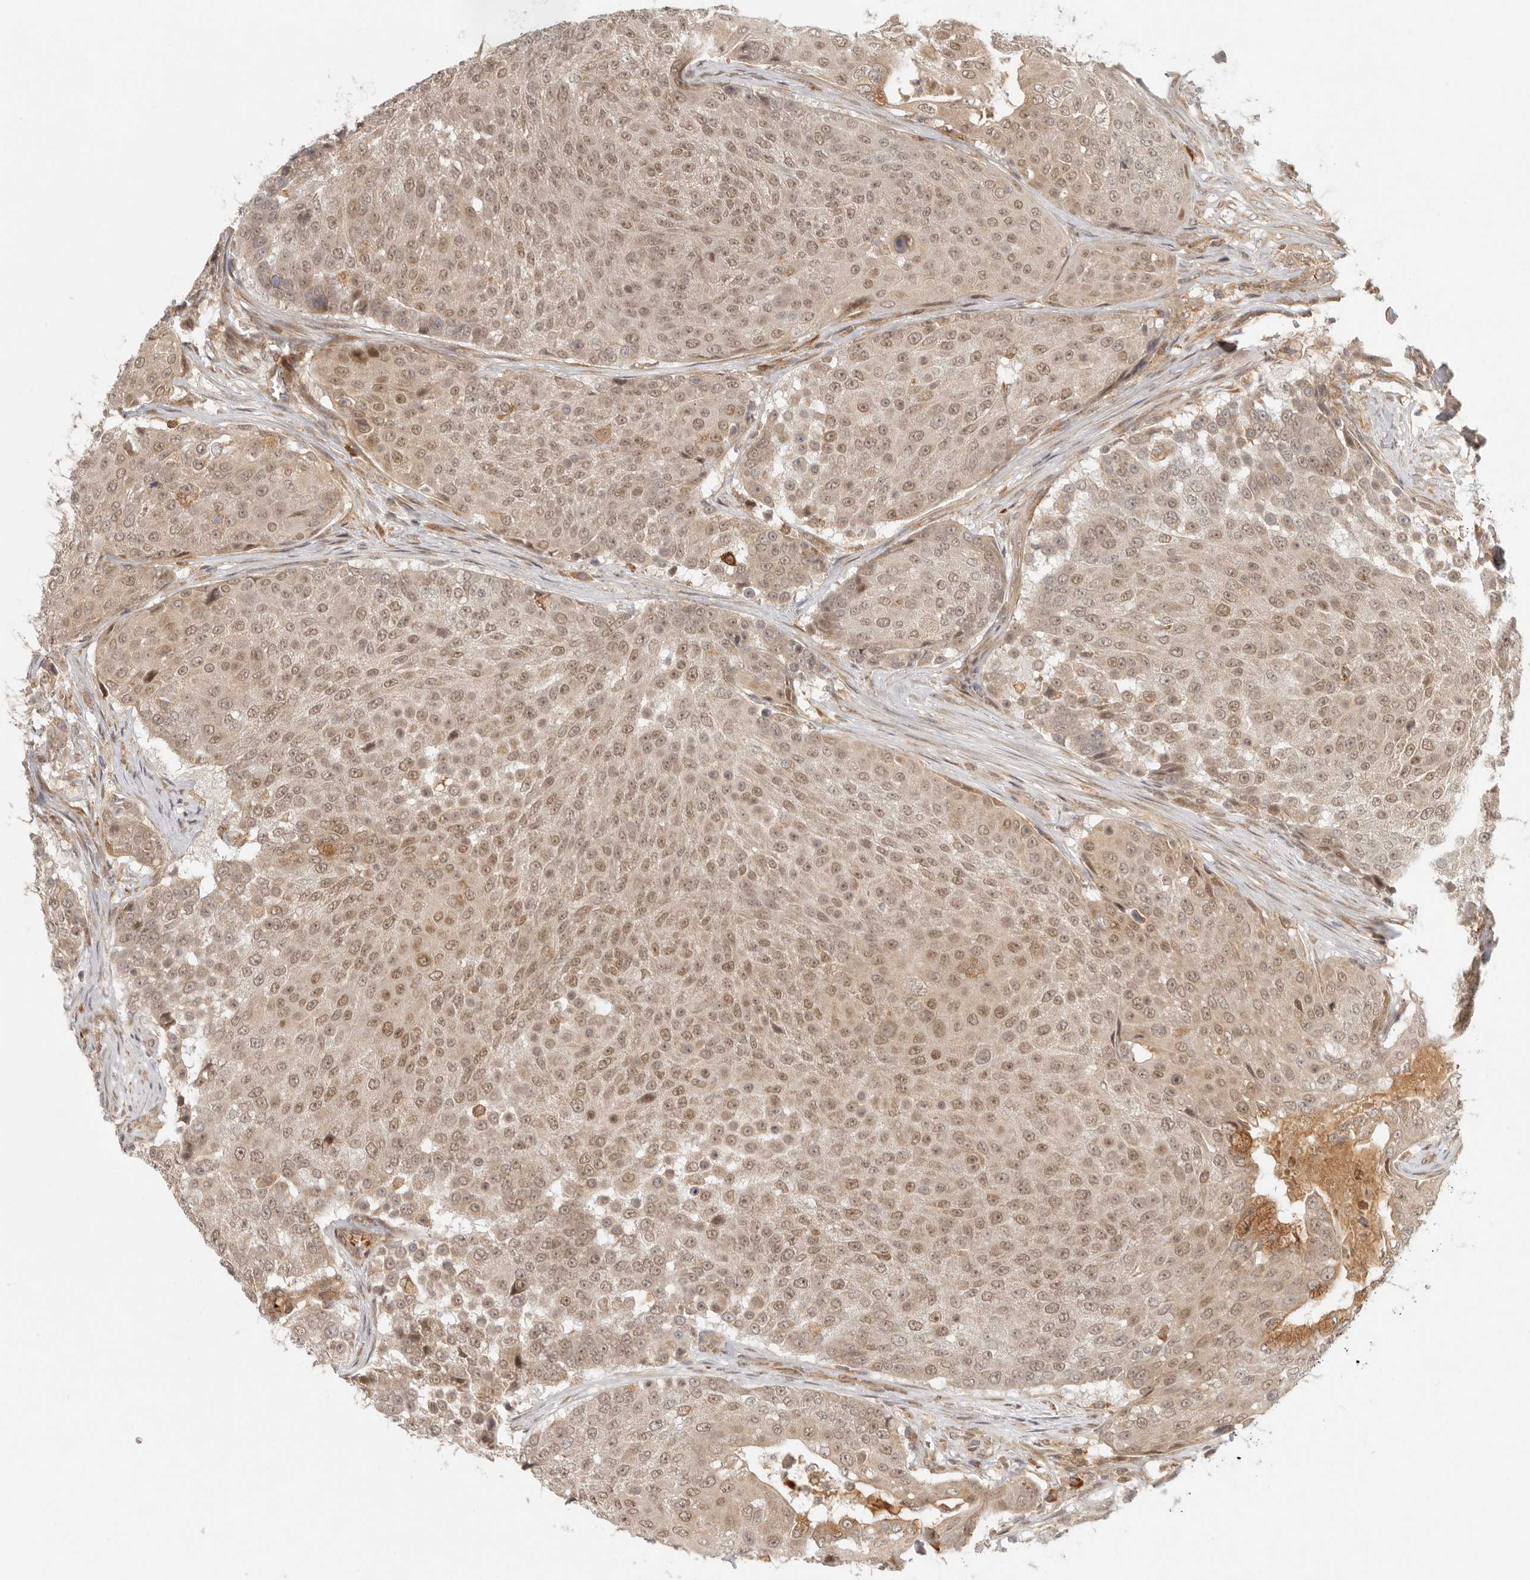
{"staining": {"intensity": "moderate", "quantity": ">75%", "location": "cytoplasmic/membranous"}, "tissue": "urothelial cancer", "cell_type": "Tumor cells", "image_type": "cancer", "snomed": [{"axis": "morphology", "description": "Urothelial carcinoma, High grade"}, {"axis": "topography", "description": "Urinary bladder"}], "caption": "Immunohistochemistry histopathology image of urothelial cancer stained for a protein (brown), which demonstrates medium levels of moderate cytoplasmic/membranous staining in approximately >75% of tumor cells.", "gene": "AHDC1", "patient": {"sex": "female", "age": 63}}